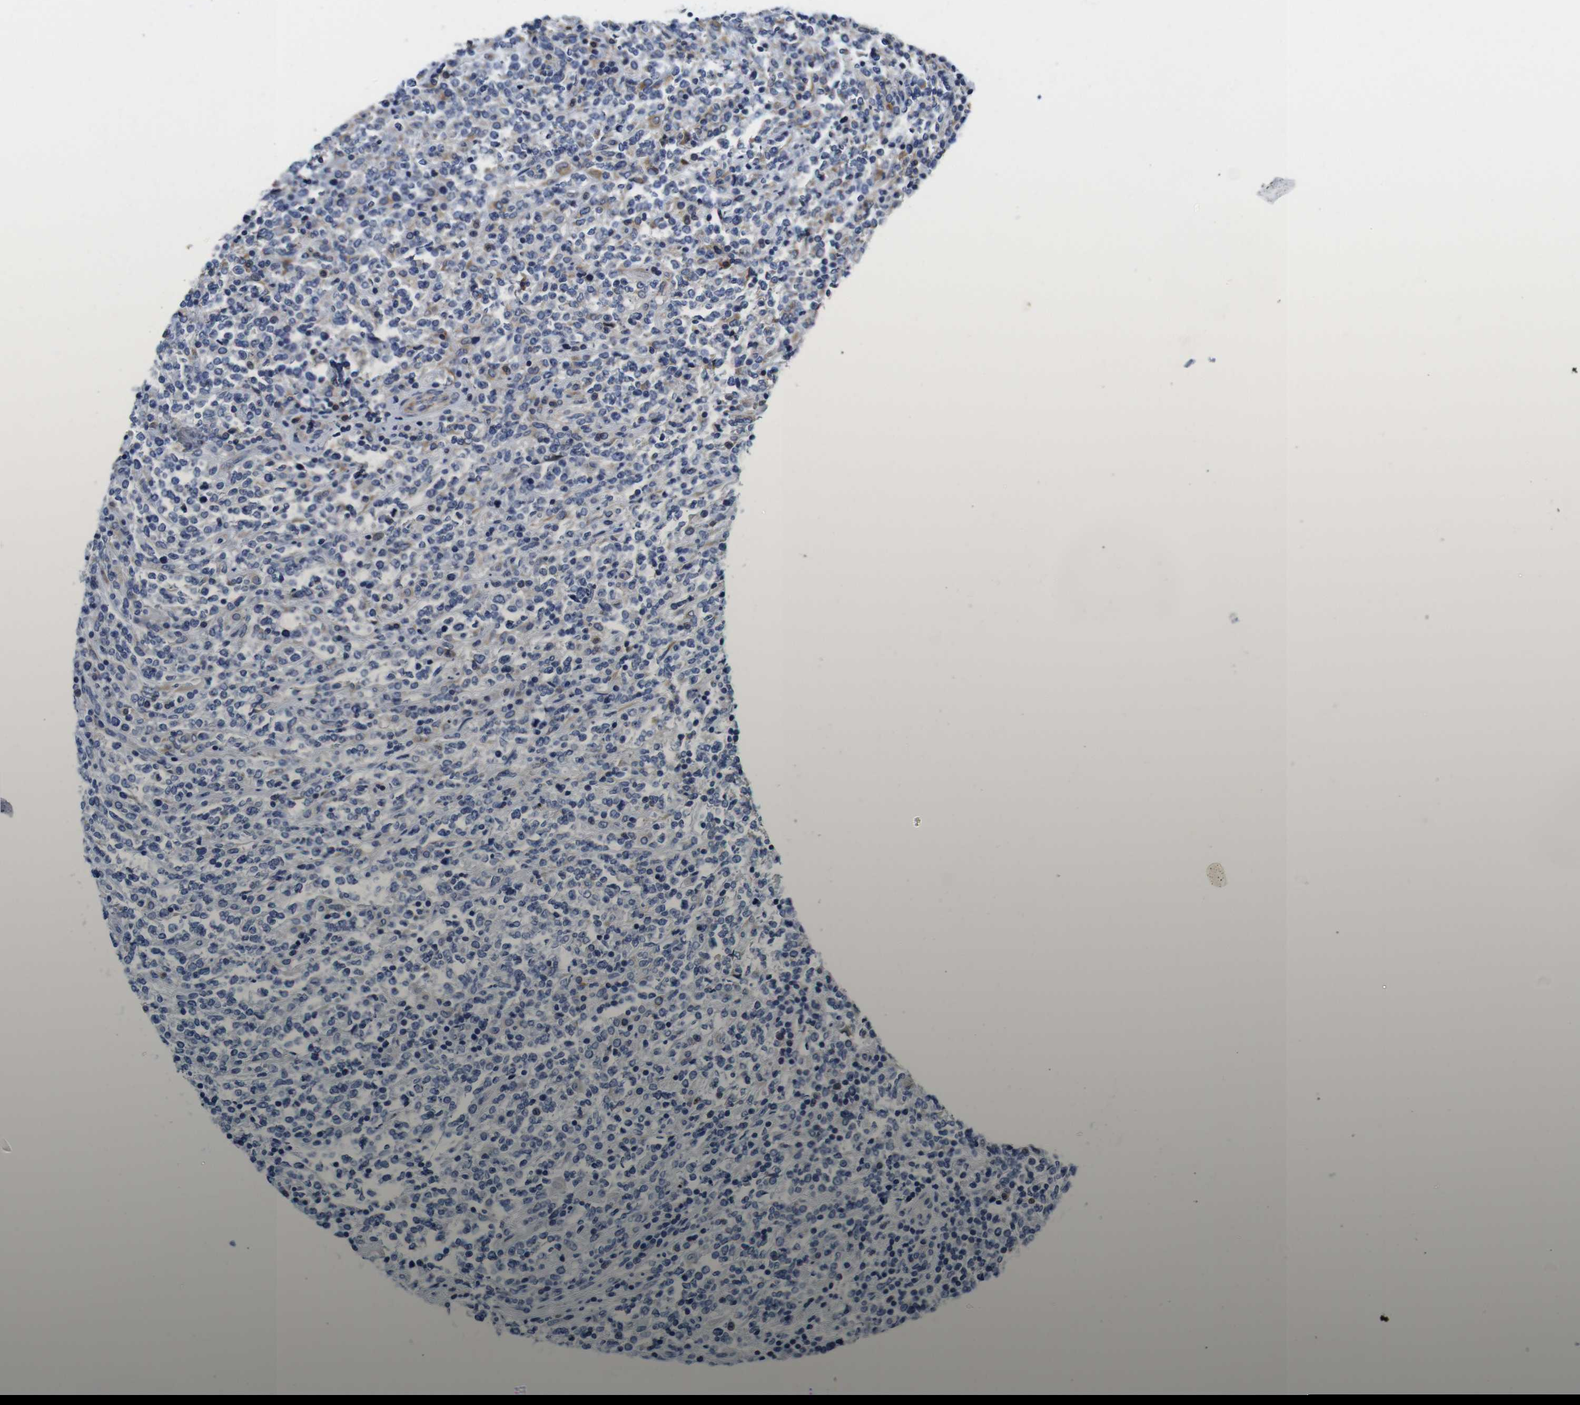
{"staining": {"intensity": "negative", "quantity": "none", "location": "none"}, "tissue": "lymphoma", "cell_type": "Tumor cells", "image_type": "cancer", "snomed": [{"axis": "morphology", "description": "Malignant lymphoma, non-Hodgkin's type, High grade"}, {"axis": "topography", "description": "Soft tissue"}], "caption": "Micrograph shows no protein expression in tumor cells of high-grade malignant lymphoma, non-Hodgkin's type tissue.", "gene": "MARCHF7", "patient": {"sex": "male", "age": 18}}